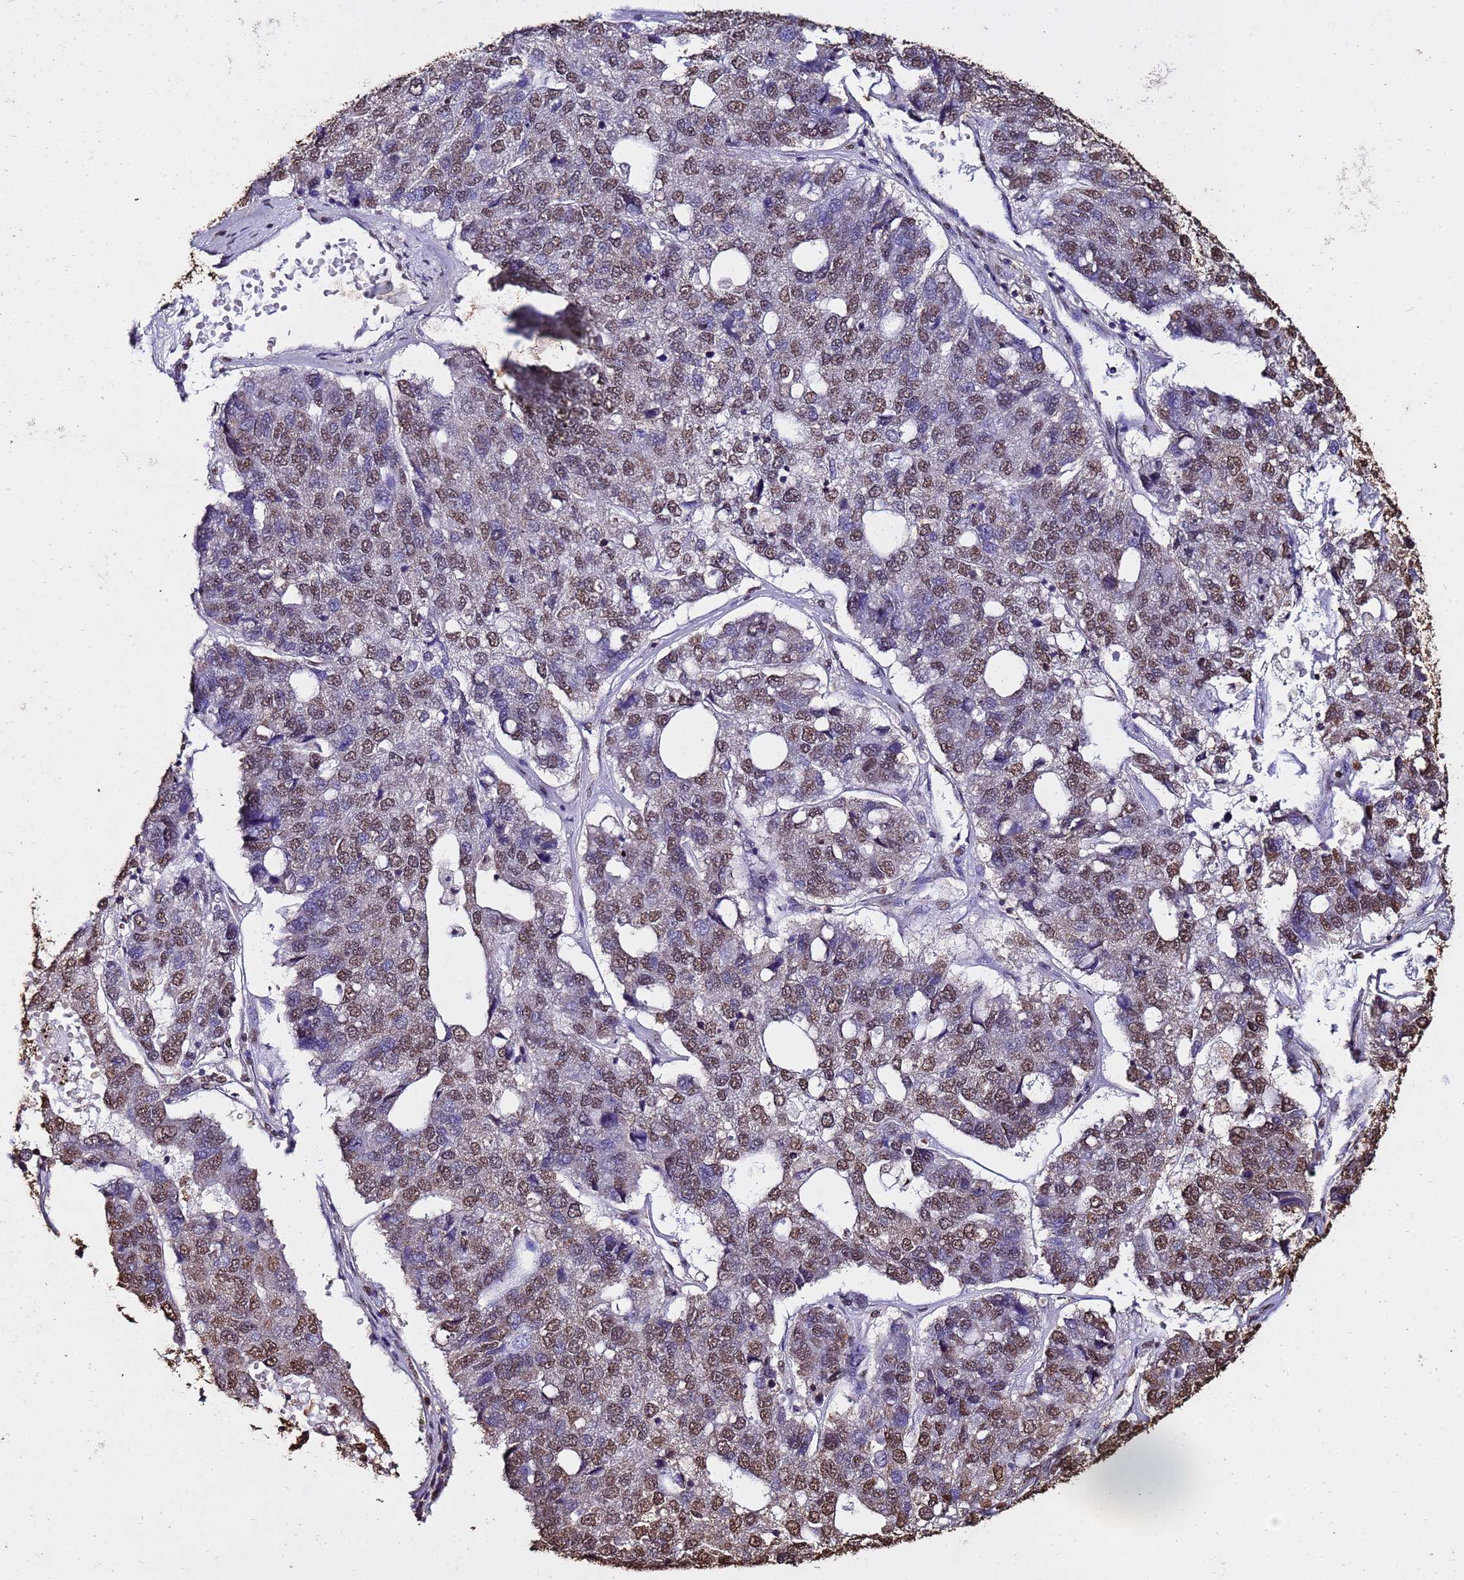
{"staining": {"intensity": "moderate", "quantity": "25%-75%", "location": "nuclear"}, "tissue": "pancreatic cancer", "cell_type": "Tumor cells", "image_type": "cancer", "snomed": [{"axis": "morphology", "description": "Adenocarcinoma, NOS"}, {"axis": "topography", "description": "Pancreas"}], "caption": "DAB immunohistochemical staining of pancreatic cancer (adenocarcinoma) exhibits moderate nuclear protein positivity in approximately 25%-75% of tumor cells.", "gene": "TRIP6", "patient": {"sex": "female", "age": 61}}